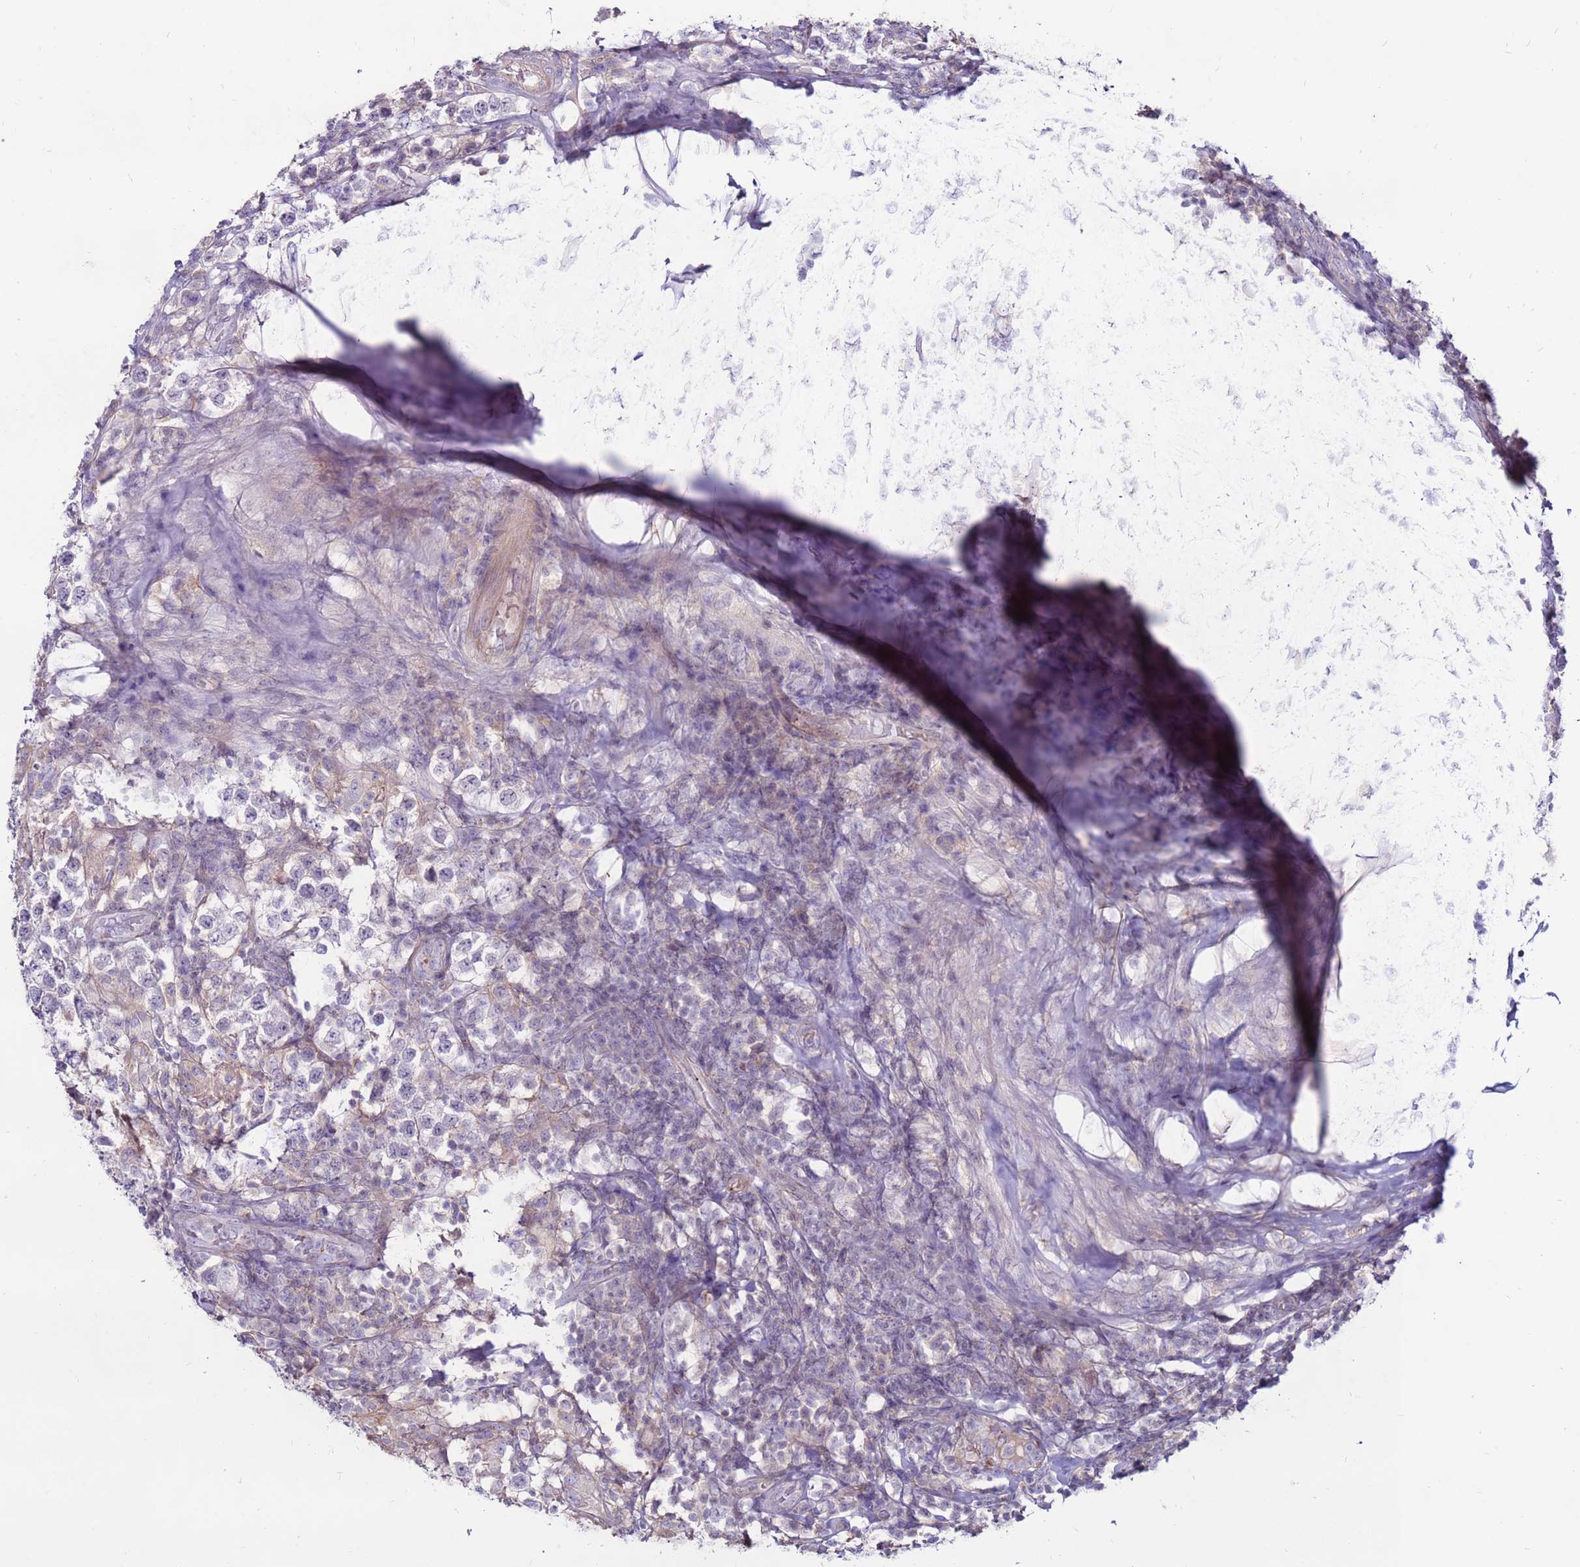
{"staining": {"intensity": "negative", "quantity": "none", "location": "none"}, "tissue": "testis cancer", "cell_type": "Tumor cells", "image_type": "cancer", "snomed": [{"axis": "morphology", "description": "Seminoma, NOS"}, {"axis": "morphology", "description": "Carcinoma, Embryonal, NOS"}, {"axis": "topography", "description": "Testis"}], "caption": "Tumor cells show no significant staining in testis embryonal carcinoma.", "gene": "CLEC4M", "patient": {"sex": "male", "age": 41}}